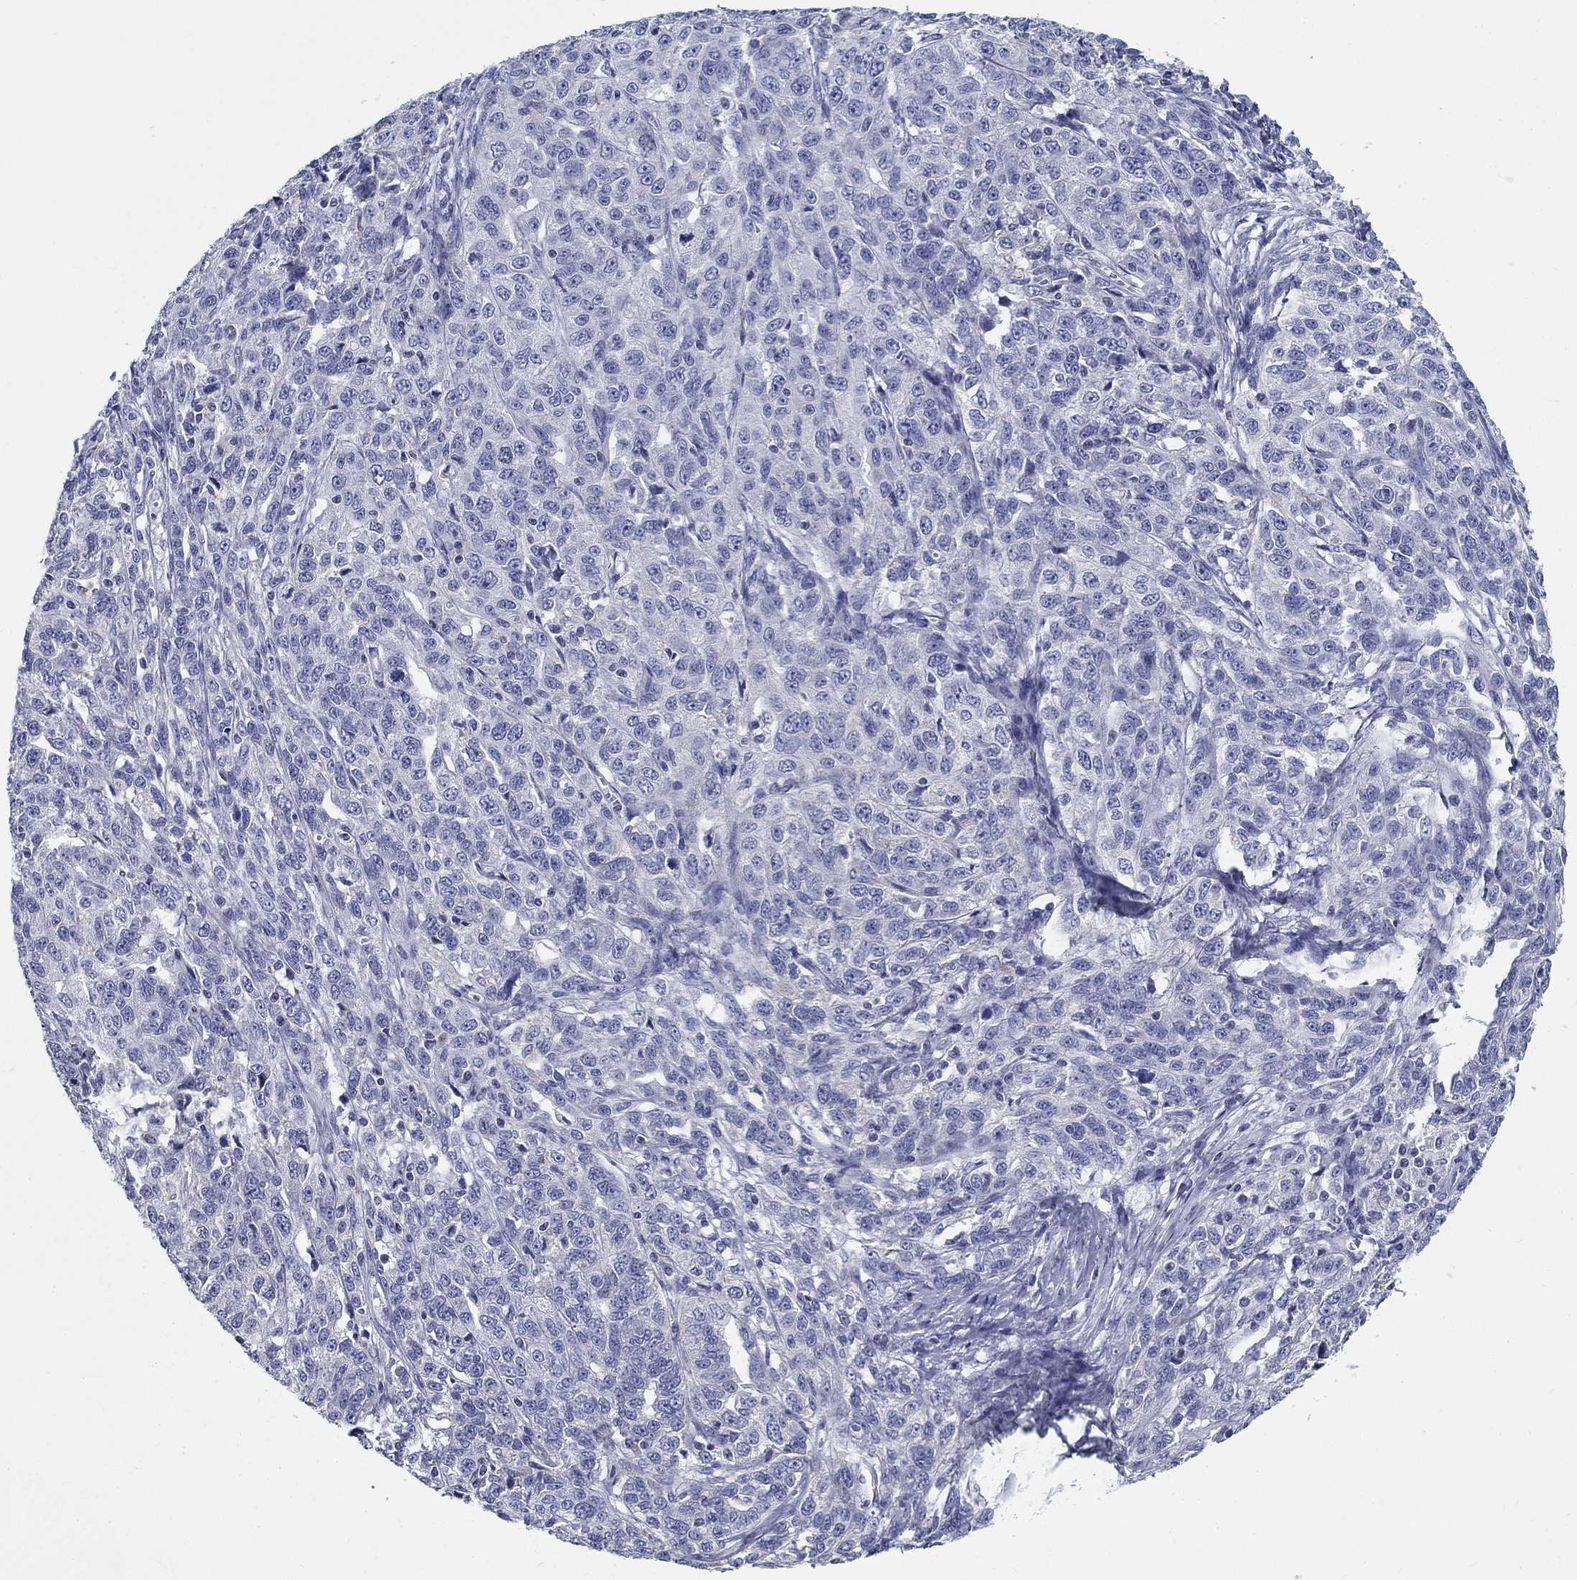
{"staining": {"intensity": "negative", "quantity": "none", "location": "none"}, "tissue": "ovarian cancer", "cell_type": "Tumor cells", "image_type": "cancer", "snomed": [{"axis": "morphology", "description": "Cystadenocarcinoma, serous, NOS"}, {"axis": "topography", "description": "Ovary"}], "caption": "Human serous cystadenocarcinoma (ovarian) stained for a protein using IHC exhibits no staining in tumor cells.", "gene": "UPB1", "patient": {"sex": "female", "age": 71}}